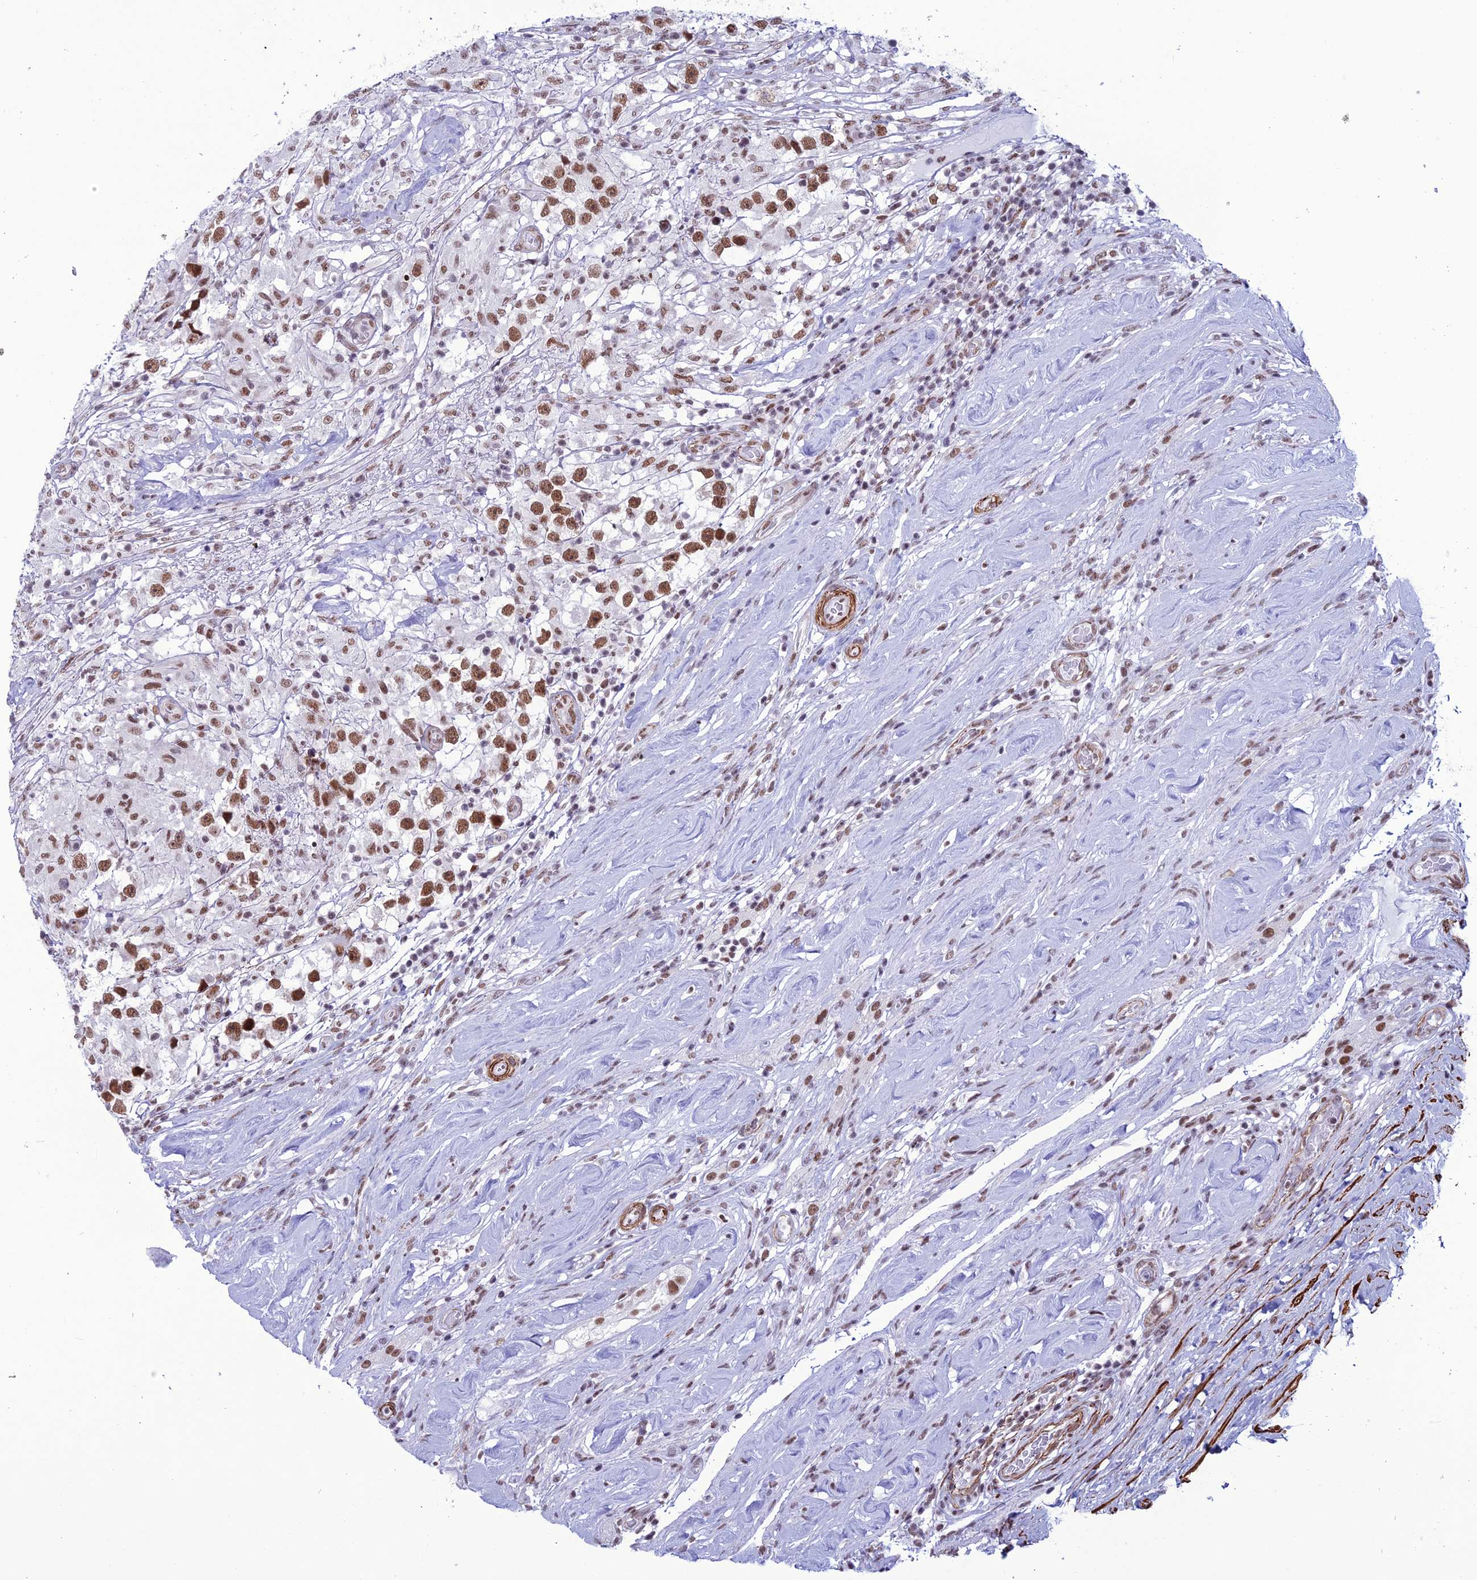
{"staining": {"intensity": "moderate", "quantity": ">75%", "location": "nuclear"}, "tissue": "testis cancer", "cell_type": "Tumor cells", "image_type": "cancer", "snomed": [{"axis": "morphology", "description": "Seminoma, NOS"}, {"axis": "topography", "description": "Testis"}], "caption": "Immunohistochemical staining of human testis cancer displays moderate nuclear protein positivity in approximately >75% of tumor cells.", "gene": "U2AF1", "patient": {"sex": "male", "age": 46}}